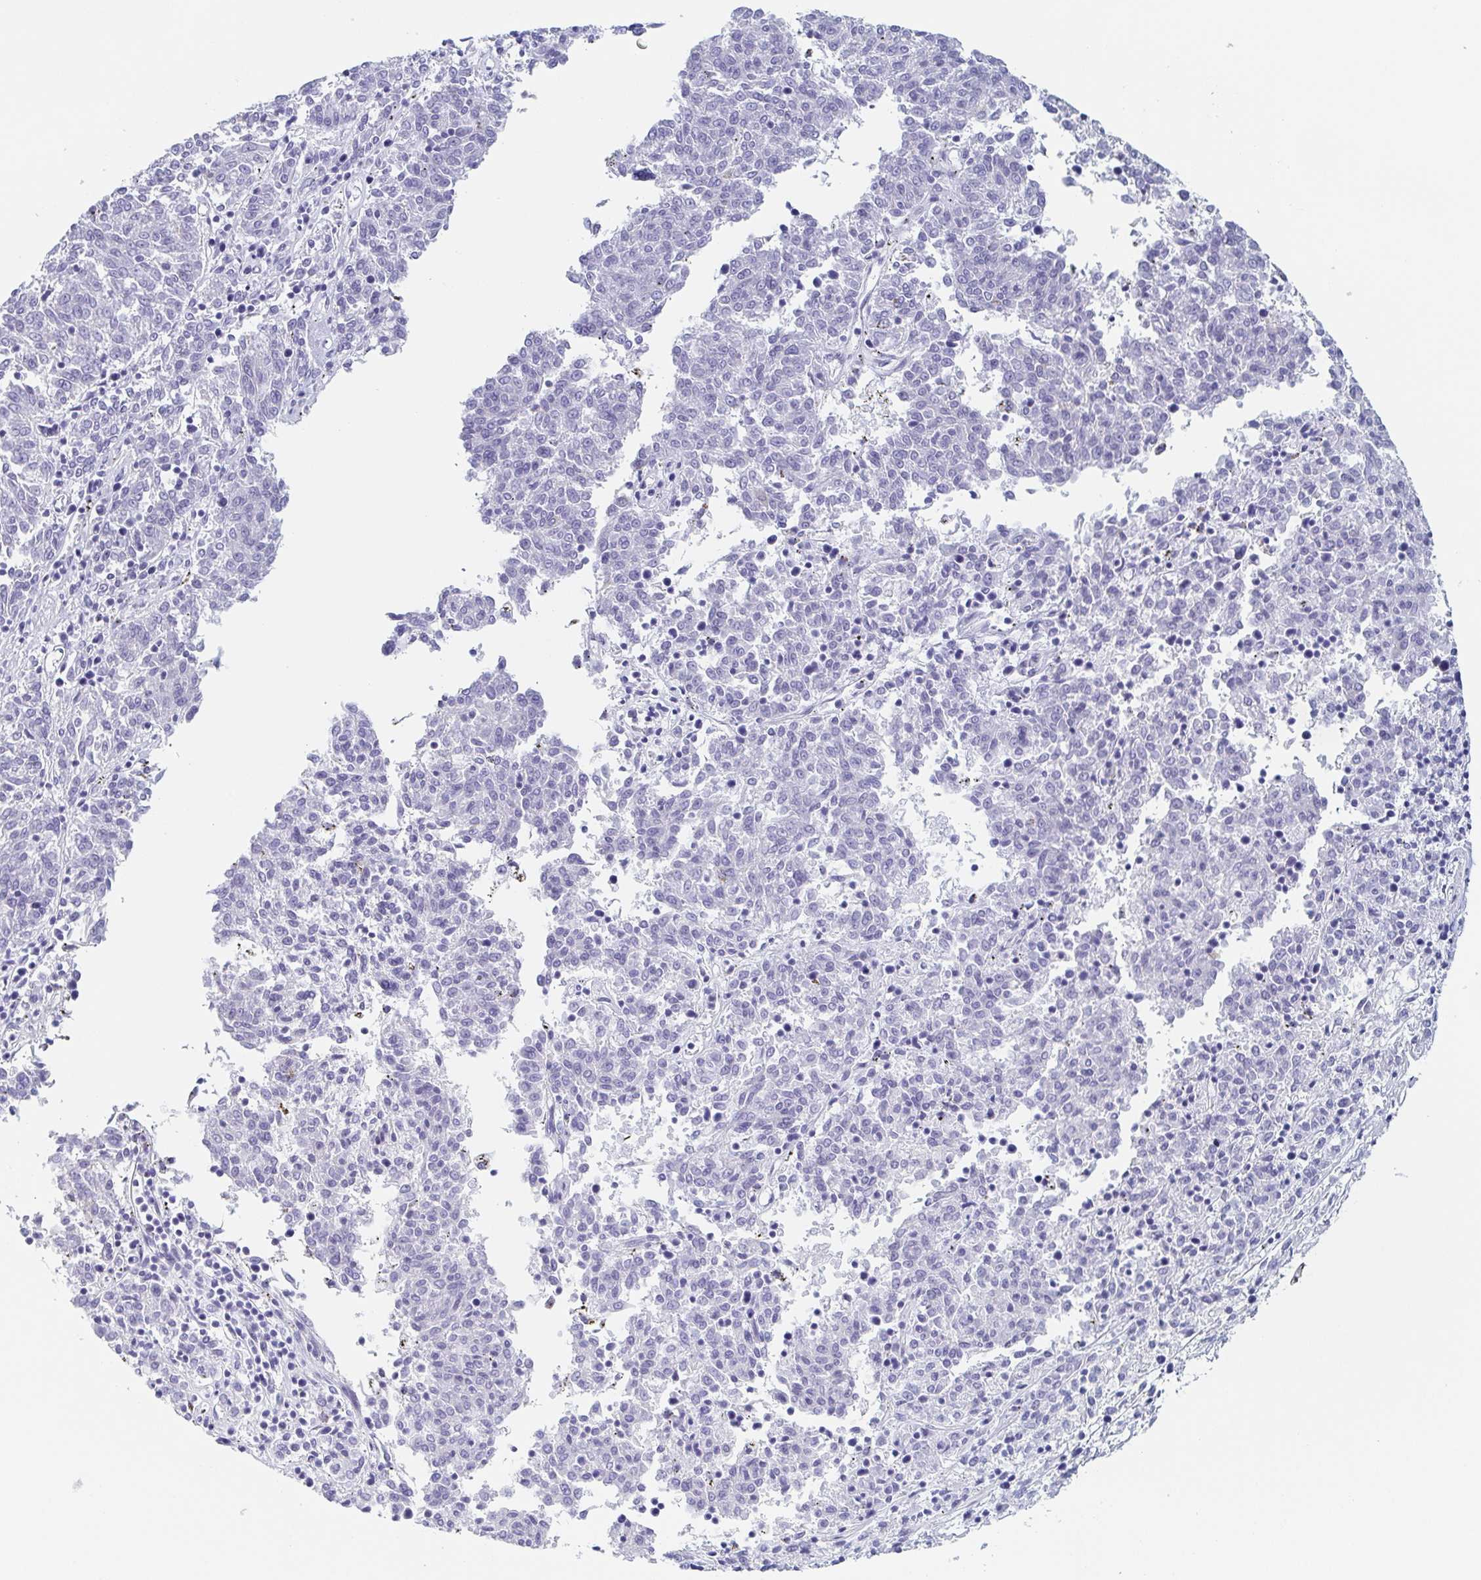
{"staining": {"intensity": "negative", "quantity": "none", "location": "none"}, "tissue": "melanoma", "cell_type": "Tumor cells", "image_type": "cancer", "snomed": [{"axis": "morphology", "description": "Malignant melanoma, NOS"}, {"axis": "topography", "description": "Skin"}], "caption": "An immunohistochemistry (IHC) histopathology image of melanoma is shown. There is no staining in tumor cells of melanoma.", "gene": "REG4", "patient": {"sex": "female", "age": 72}}